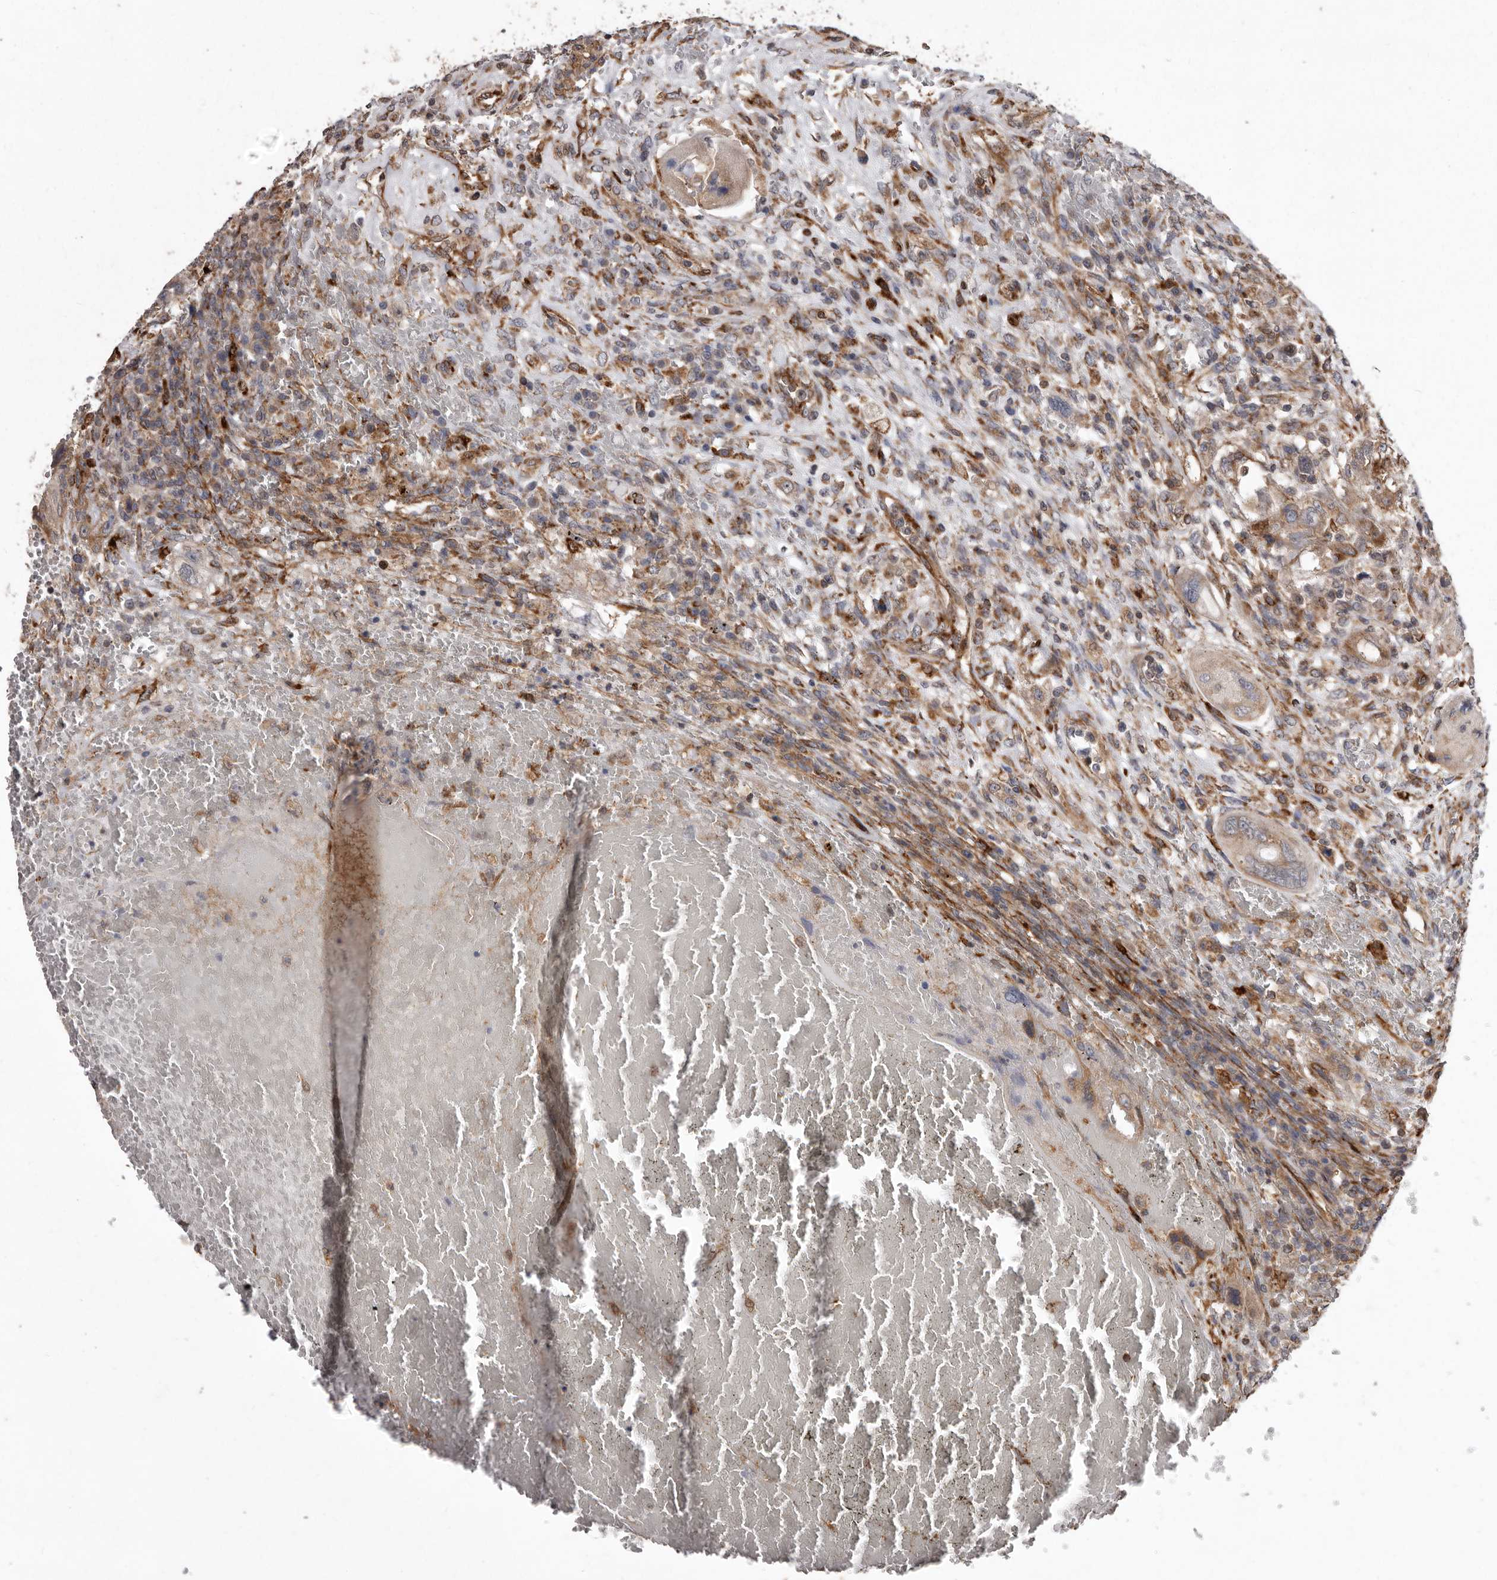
{"staining": {"intensity": "moderate", "quantity": ">75%", "location": "cytoplasmic/membranous"}, "tissue": "testis cancer", "cell_type": "Tumor cells", "image_type": "cancer", "snomed": [{"axis": "morphology", "description": "Carcinoma, Embryonal, NOS"}, {"axis": "topography", "description": "Testis"}], "caption": "There is medium levels of moderate cytoplasmic/membranous positivity in tumor cells of testis cancer (embryonal carcinoma), as demonstrated by immunohistochemical staining (brown color).", "gene": "FLAD1", "patient": {"sex": "male", "age": 26}}